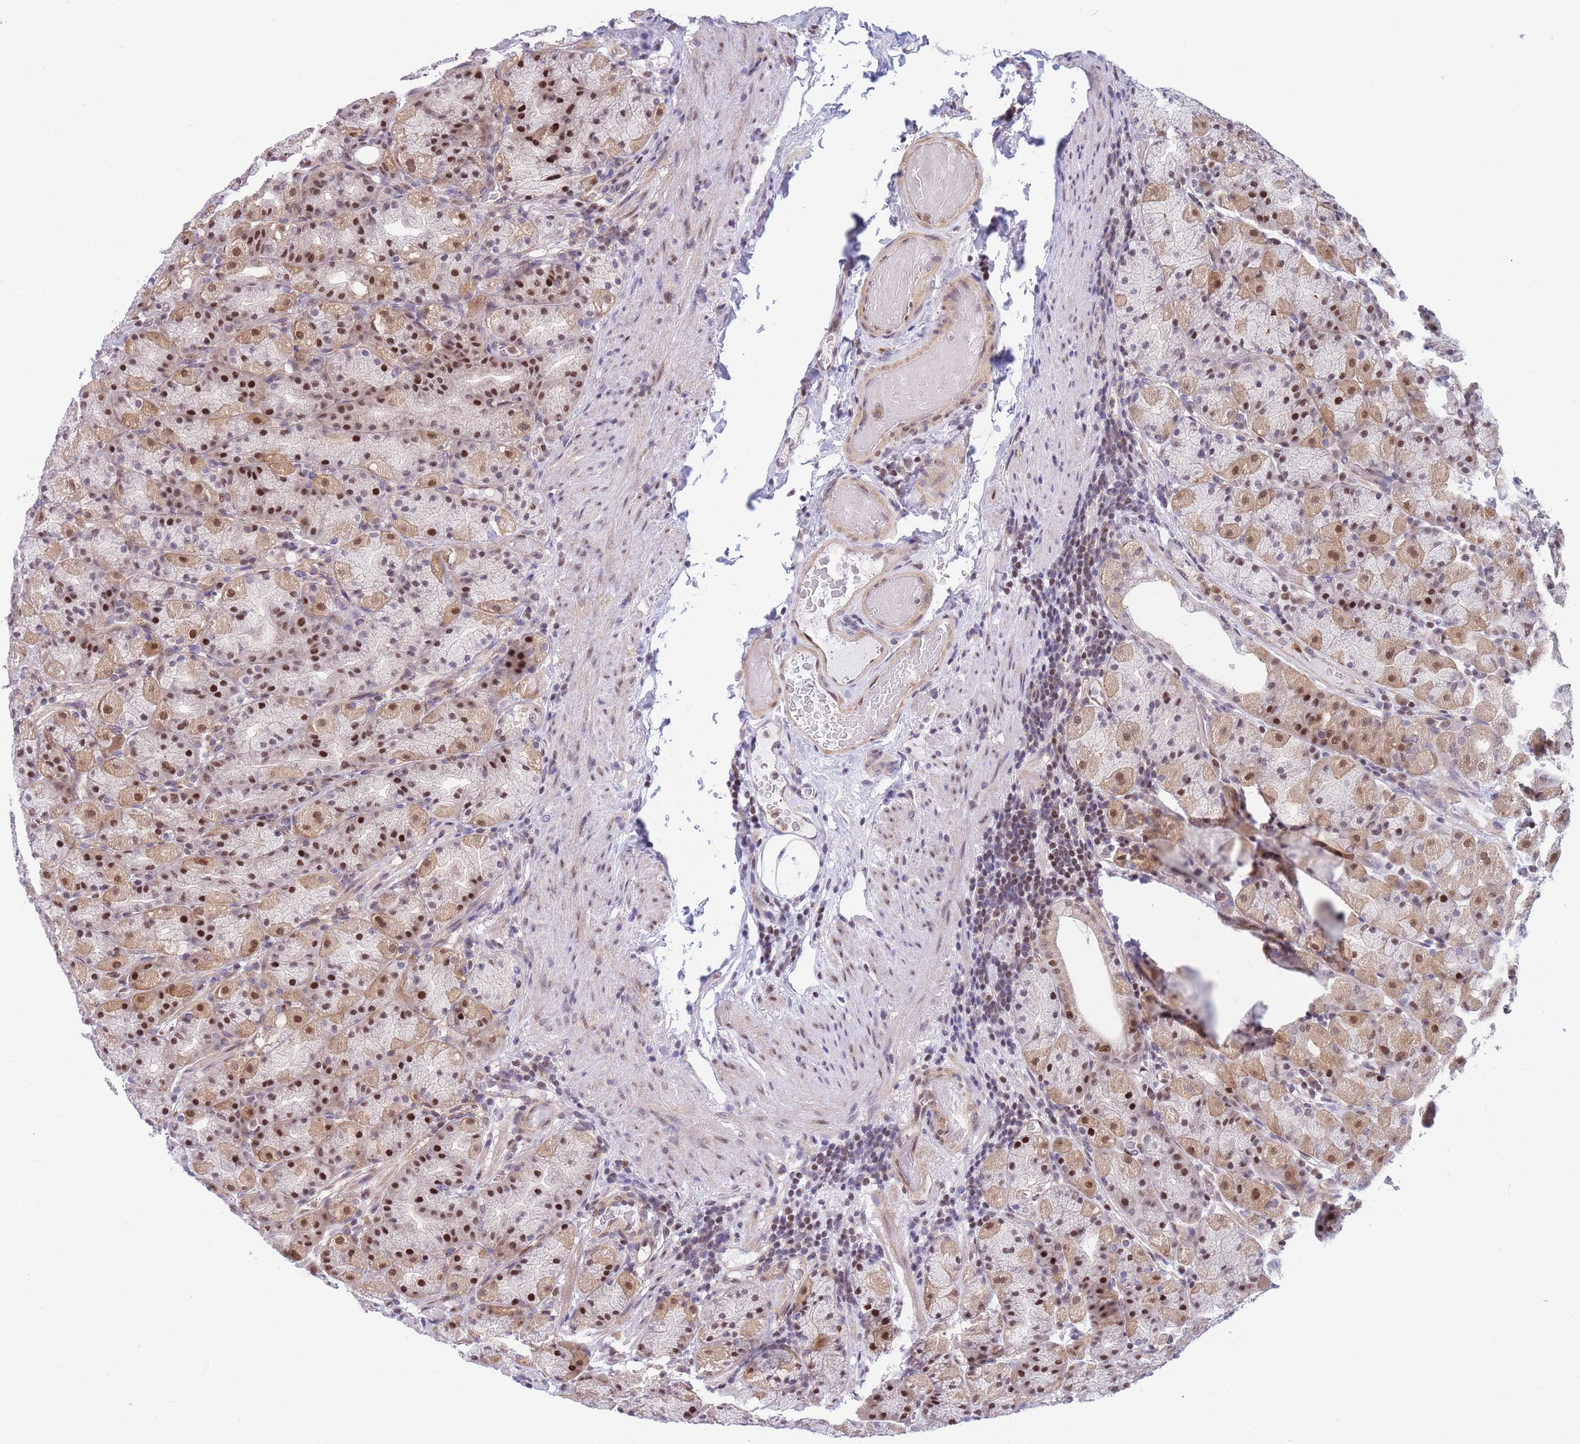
{"staining": {"intensity": "strong", "quantity": ">75%", "location": "cytoplasmic/membranous,nuclear"}, "tissue": "stomach", "cell_type": "Glandular cells", "image_type": "normal", "snomed": [{"axis": "morphology", "description": "Normal tissue, NOS"}, {"axis": "topography", "description": "Stomach, upper"}, {"axis": "topography", "description": "Stomach"}], "caption": "Protein positivity by IHC exhibits strong cytoplasmic/membranous,nuclear positivity in approximately >75% of glandular cells in benign stomach.", "gene": "CRACD", "patient": {"sex": "male", "age": 68}}